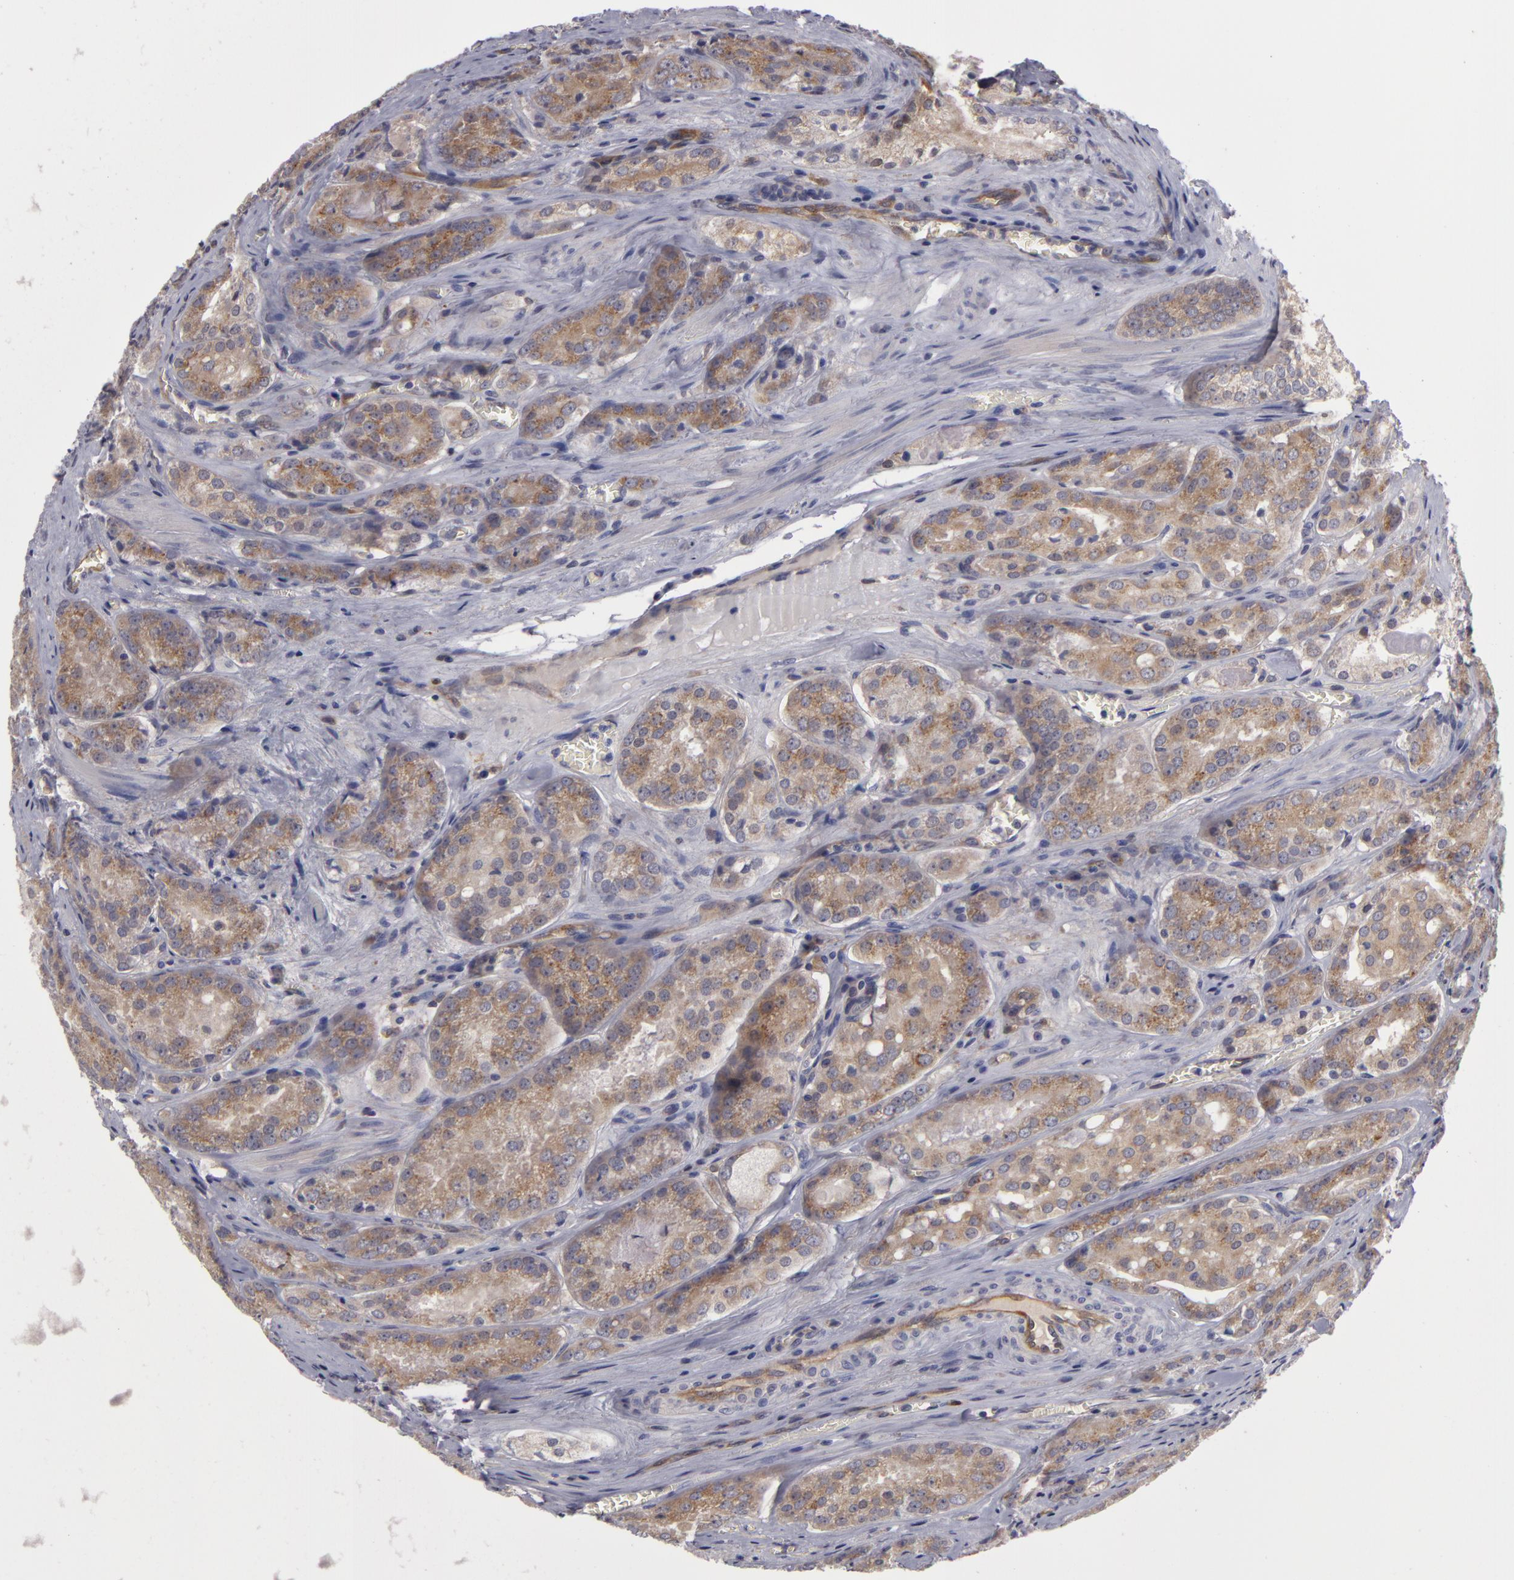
{"staining": {"intensity": "weak", "quantity": "25%-75%", "location": "cytoplasmic/membranous"}, "tissue": "prostate cancer", "cell_type": "Tumor cells", "image_type": "cancer", "snomed": [{"axis": "morphology", "description": "Adenocarcinoma, Medium grade"}, {"axis": "topography", "description": "Prostate"}], "caption": "This photomicrograph reveals immunohistochemistry (IHC) staining of prostate cancer (adenocarcinoma (medium-grade)), with low weak cytoplasmic/membranous staining in approximately 25%-75% of tumor cells.", "gene": "ZNF229", "patient": {"sex": "male", "age": 60}}